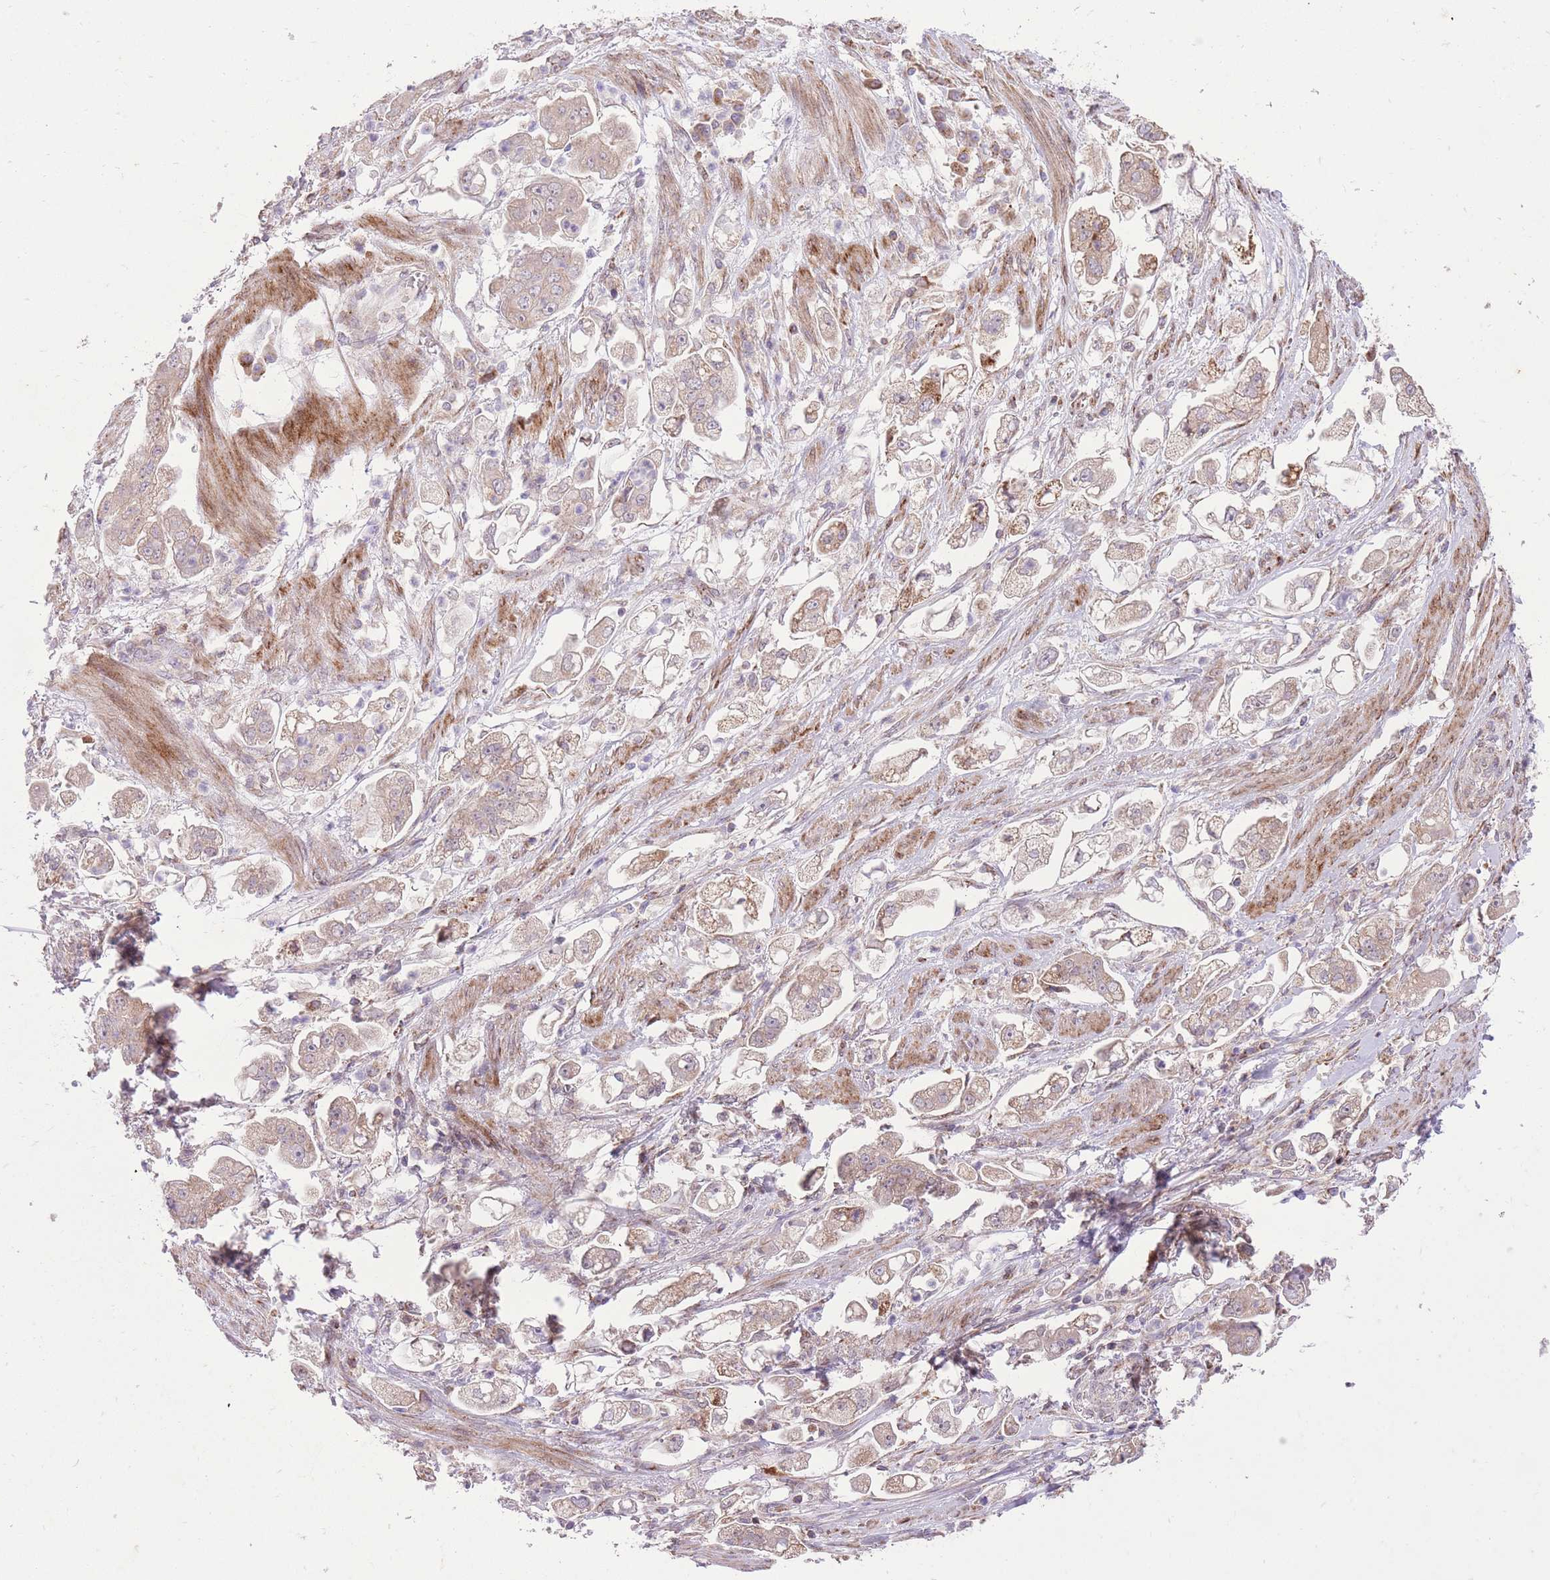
{"staining": {"intensity": "weak", "quantity": ">75%", "location": "cytoplasmic/membranous"}, "tissue": "stomach cancer", "cell_type": "Tumor cells", "image_type": "cancer", "snomed": [{"axis": "morphology", "description": "Adenocarcinoma, NOS"}, {"axis": "topography", "description": "Stomach"}], "caption": "A micrograph of human stomach cancer (adenocarcinoma) stained for a protein displays weak cytoplasmic/membranous brown staining in tumor cells.", "gene": "SLC4A4", "patient": {"sex": "male", "age": 62}}